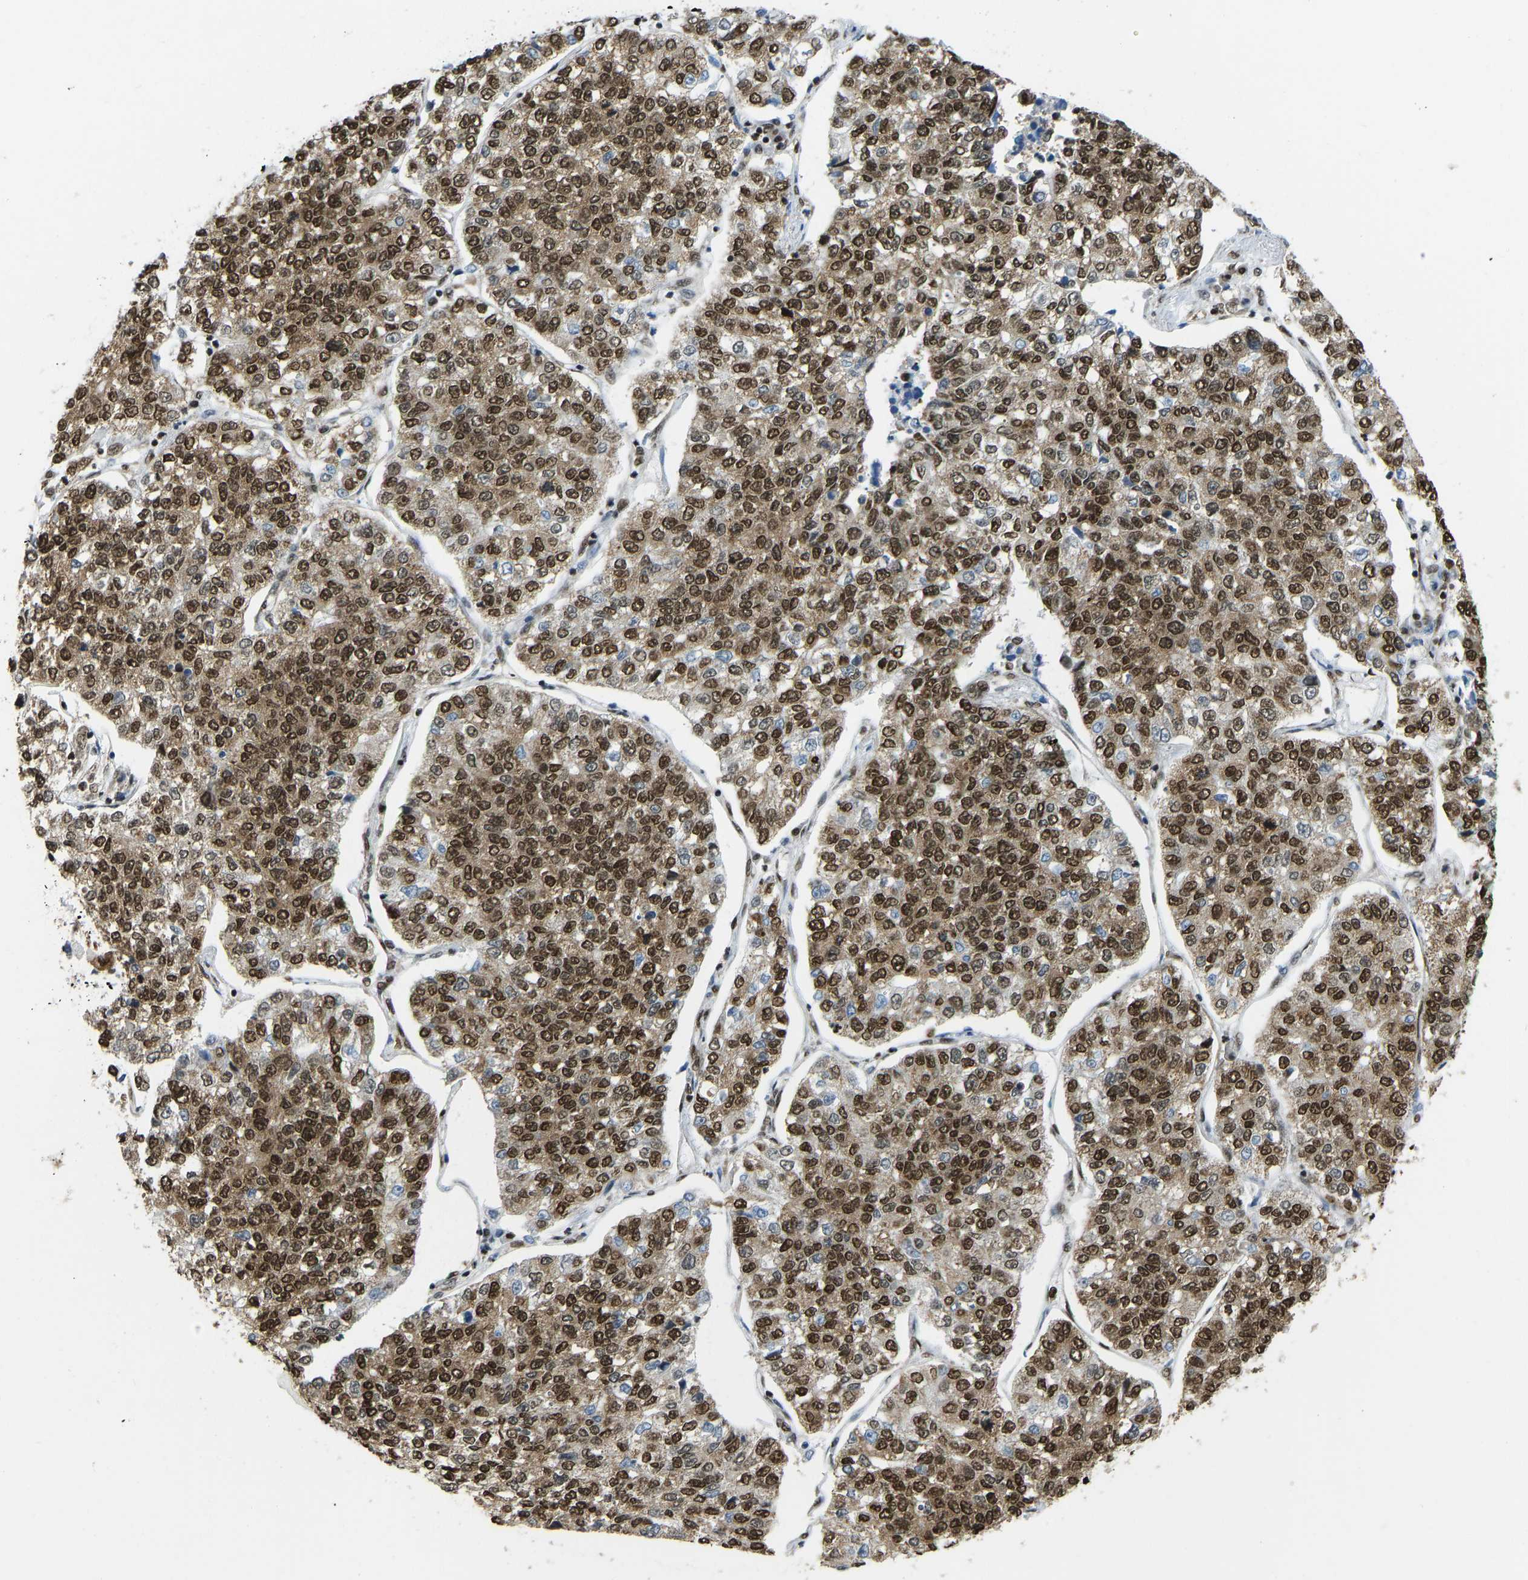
{"staining": {"intensity": "strong", "quantity": ">75%", "location": "cytoplasmic/membranous,nuclear"}, "tissue": "lung cancer", "cell_type": "Tumor cells", "image_type": "cancer", "snomed": [{"axis": "morphology", "description": "Adenocarcinoma, NOS"}, {"axis": "topography", "description": "Lung"}], "caption": "Strong cytoplasmic/membranous and nuclear expression for a protein is present in approximately >75% of tumor cells of adenocarcinoma (lung) using immunohistochemistry.", "gene": "ZSCAN20", "patient": {"sex": "male", "age": 49}}